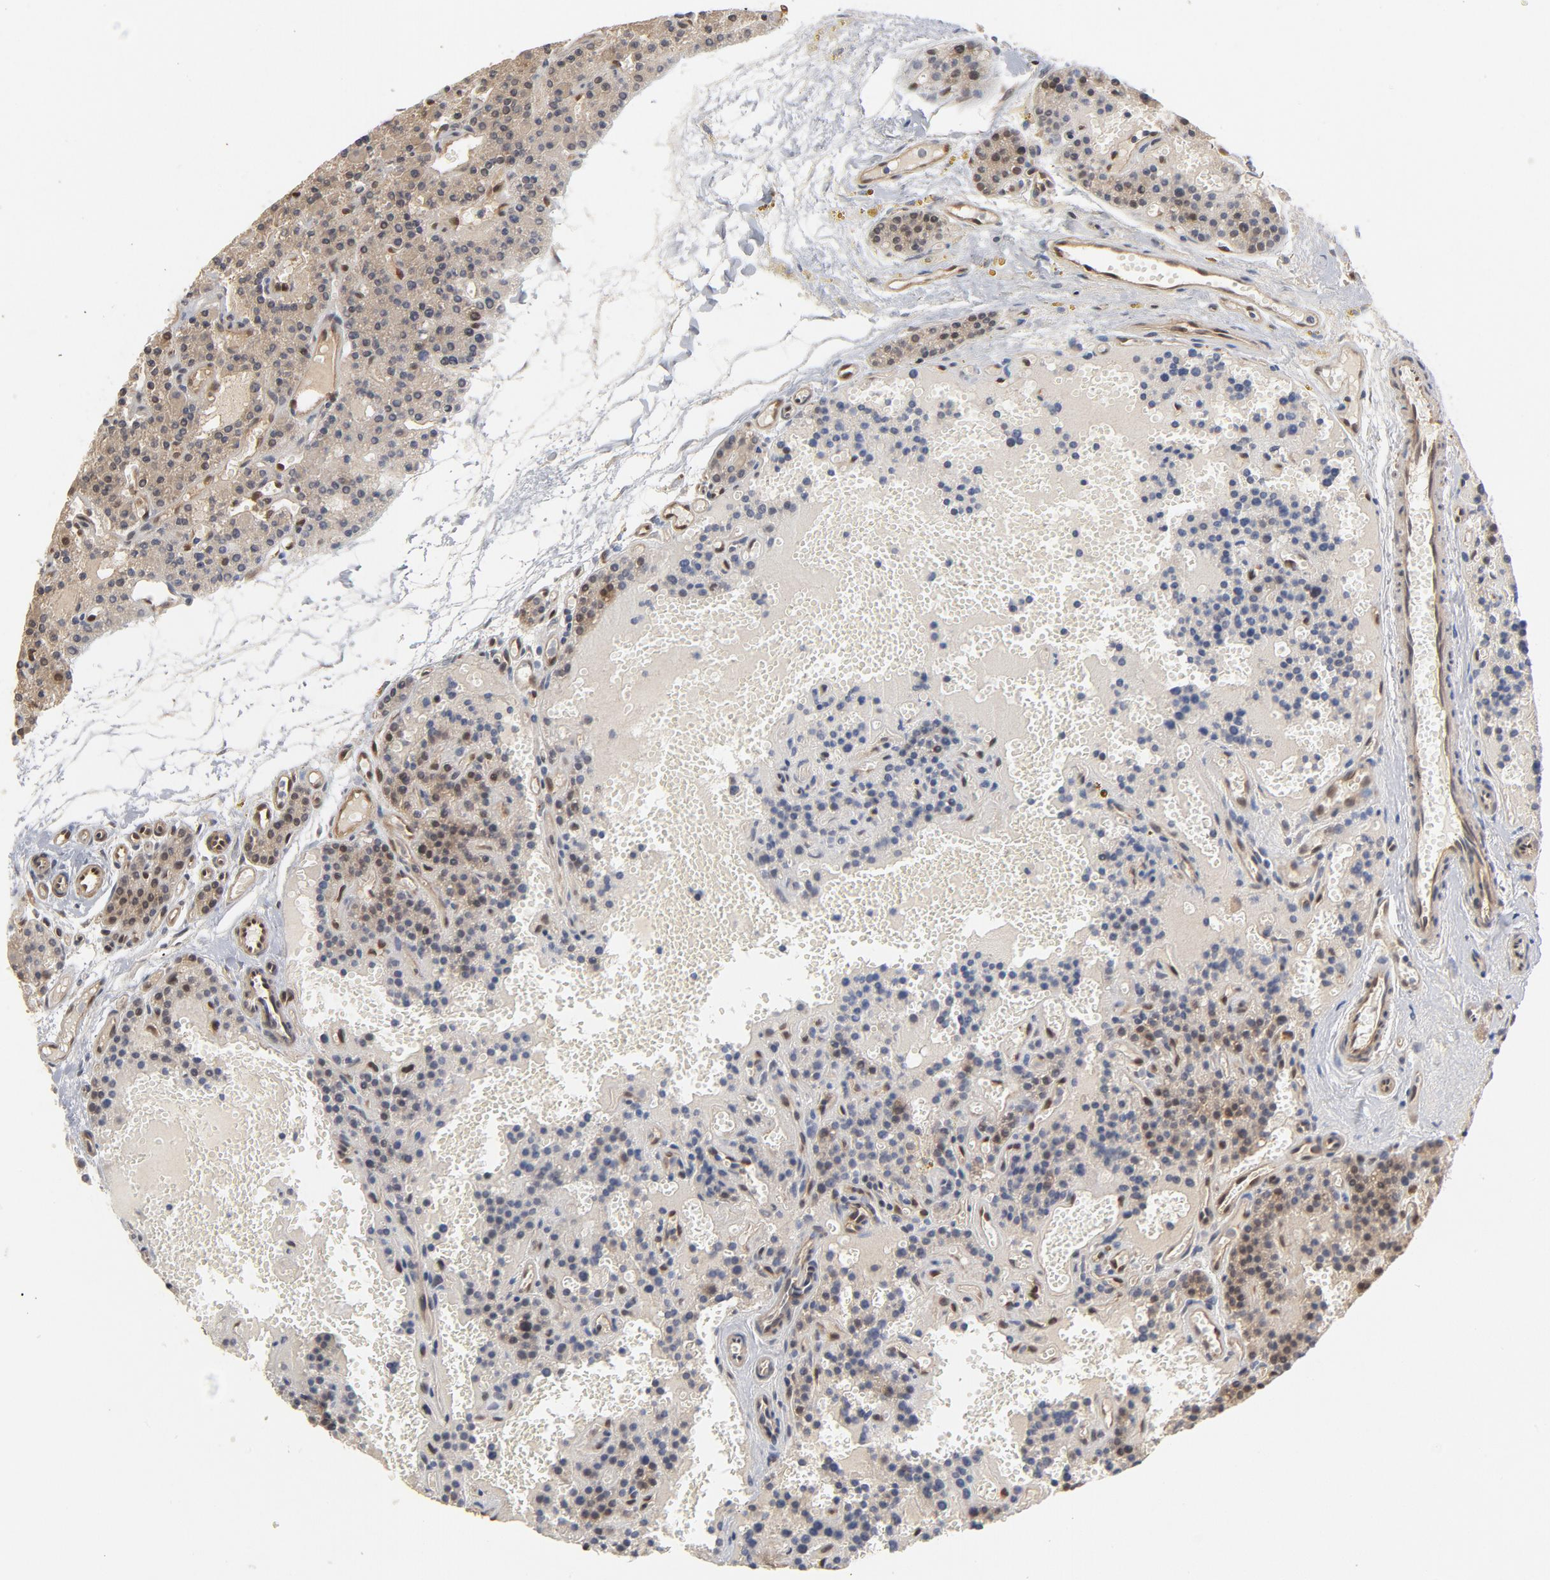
{"staining": {"intensity": "moderate", "quantity": ">75%", "location": "cytoplasmic/membranous,nuclear"}, "tissue": "parathyroid gland", "cell_type": "Glandular cells", "image_type": "normal", "snomed": [{"axis": "morphology", "description": "Normal tissue, NOS"}, {"axis": "topography", "description": "Parathyroid gland"}], "caption": "About >75% of glandular cells in unremarkable human parathyroid gland display moderate cytoplasmic/membranous,nuclear protein staining as visualized by brown immunohistochemical staining.", "gene": "CDC37", "patient": {"sex": "male", "age": 25}}